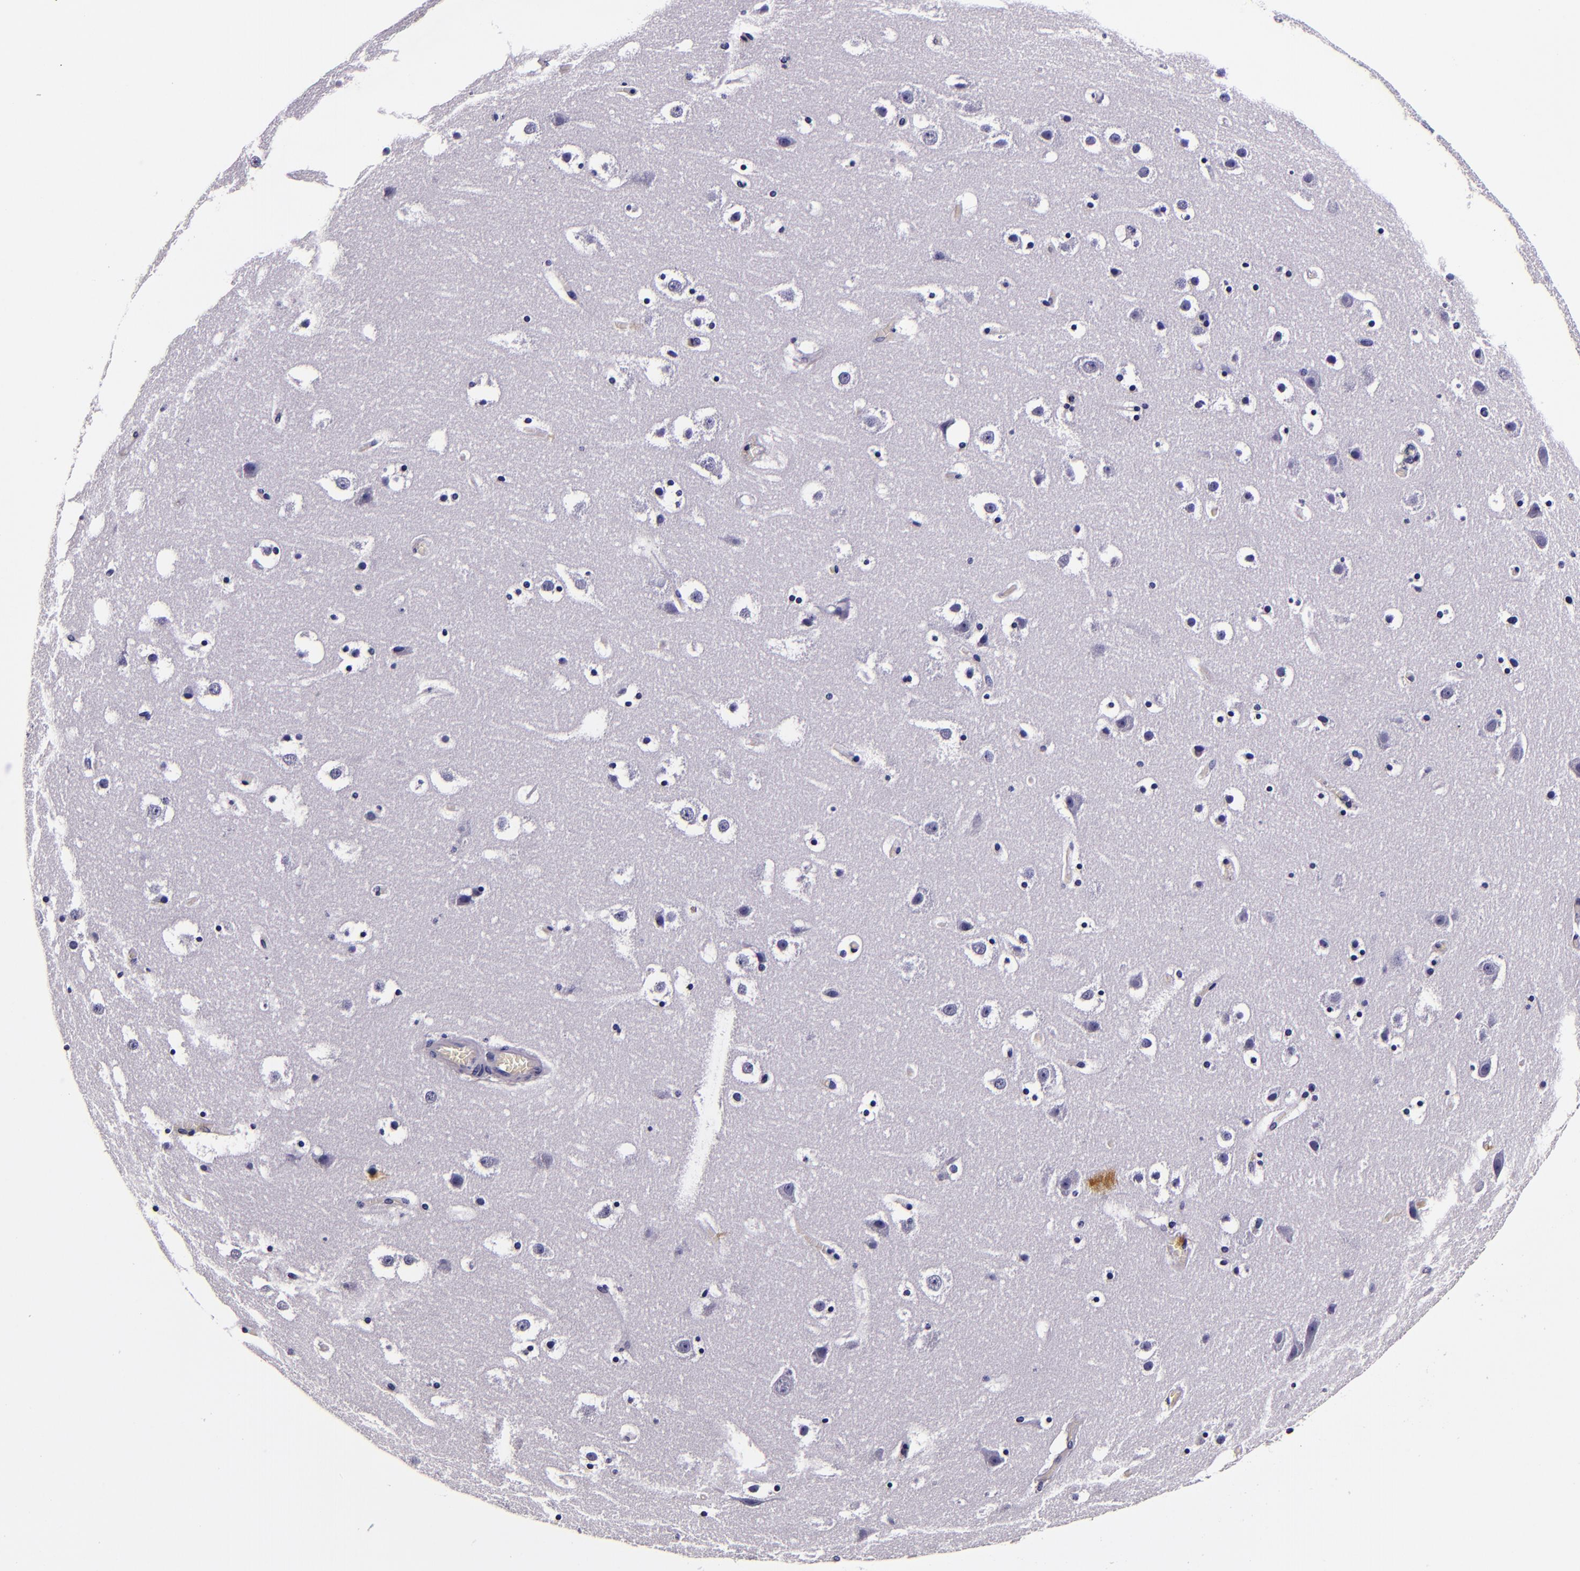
{"staining": {"intensity": "negative", "quantity": "none", "location": "none"}, "tissue": "hippocampus", "cell_type": "Glial cells", "image_type": "normal", "snomed": [{"axis": "morphology", "description": "Normal tissue, NOS"}, {"axis": "topography", "description": "Hippocampus"}], "caption": "Glial cells show no significant protein positivity in benign hippocampus. The staining was performed using DAB (3,3'-diaminobenzidine) to visualize the protein expression in brown, while the nuclei were stained in blue with hematoxylin (Magnification: 20x).", "gene": "FBN1", "patient": {"sex": "male", "age": 45}}